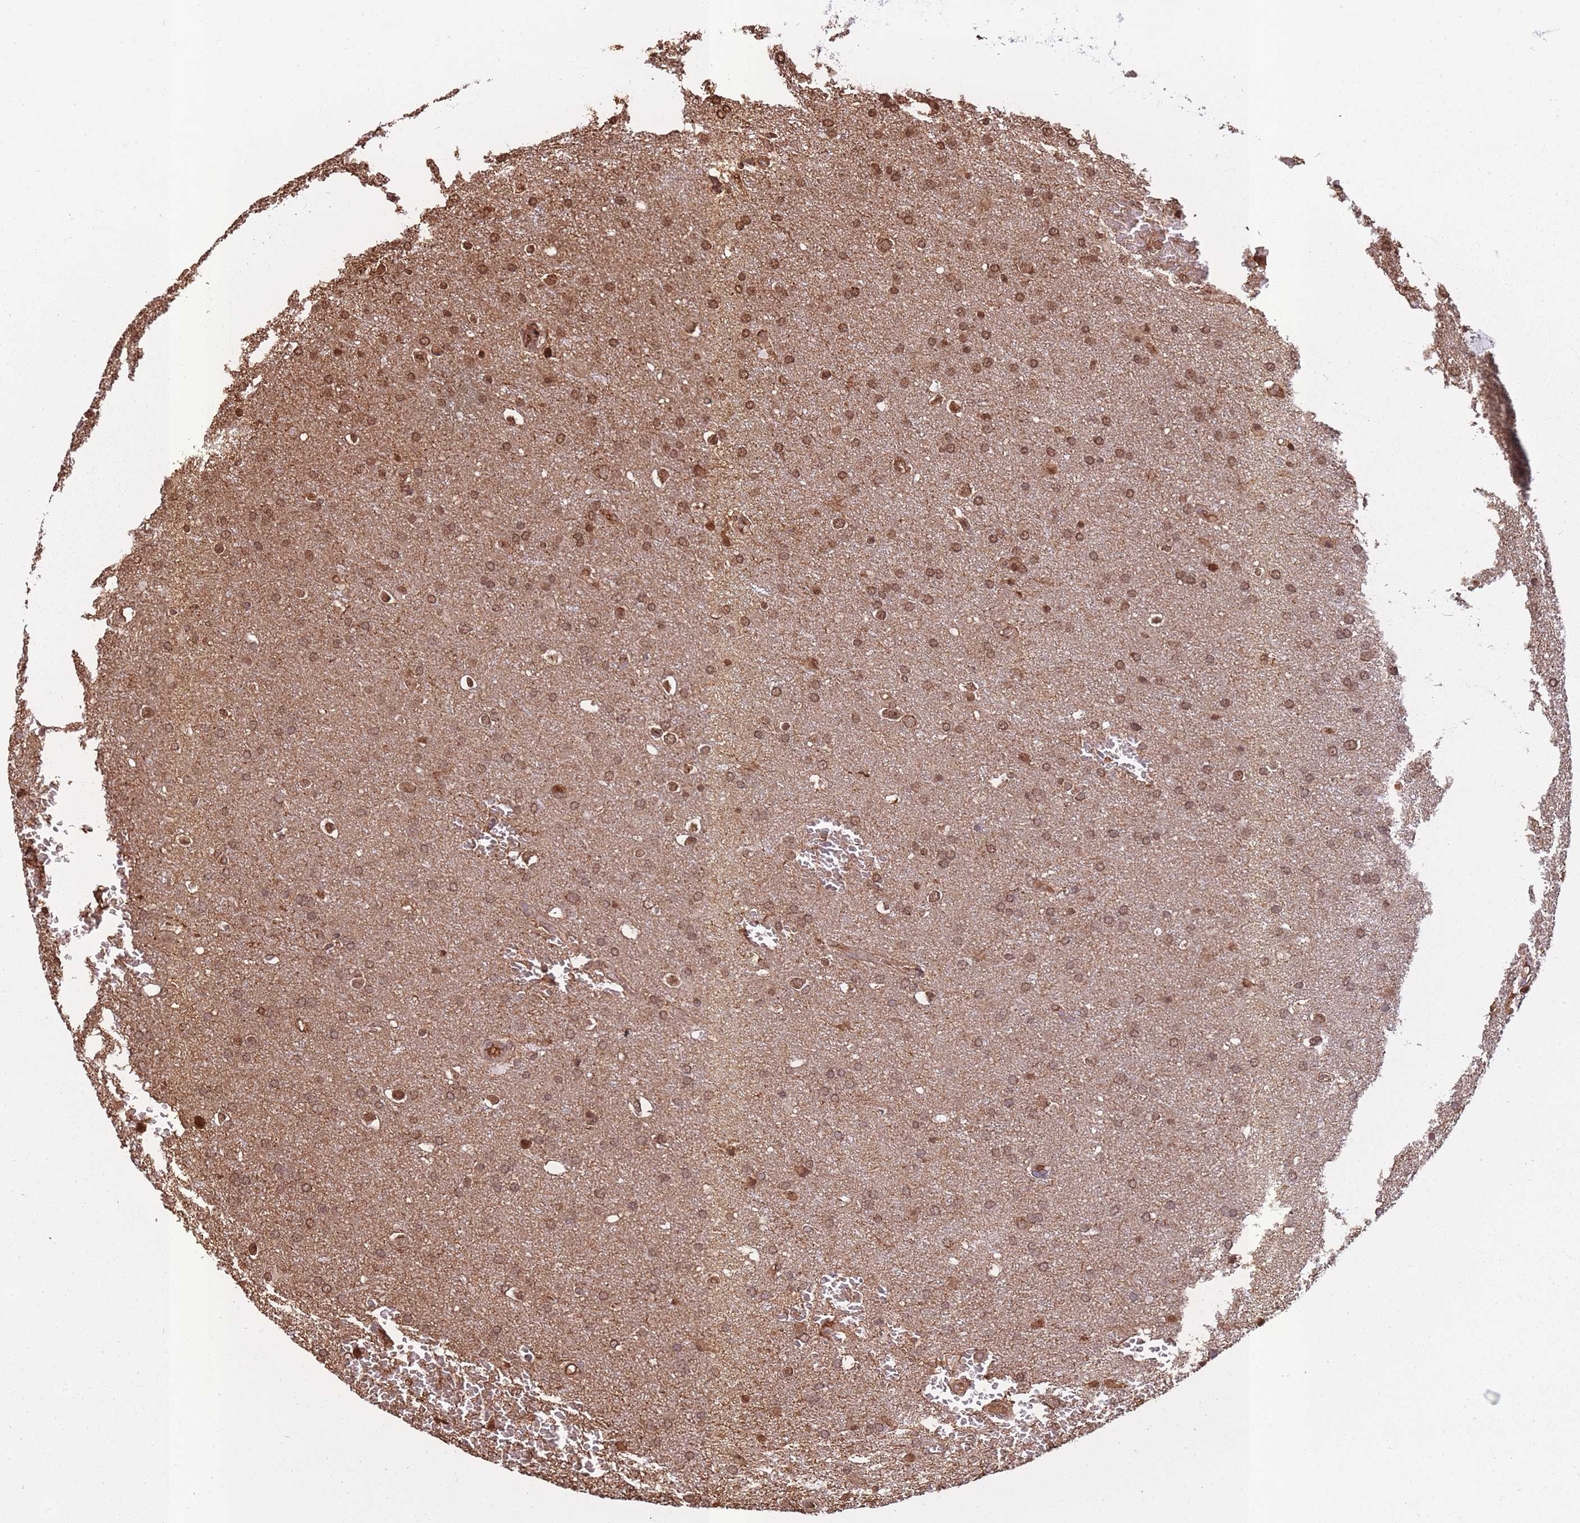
{"staining": {"intensity": "moderate", "quantity": ">75%", "location": "cytoplasmic/membranous"}, "tissue": "glioma", "cell_type": "Tumor cells", "image_type": "cancer", "snomed": [{"axis": "morphology", "description": "Glioma, malignant, Low grade"}, {"axis": "topography", "description": "Brain"}], "caption": "This is an image of immunohistochemistry (IHC) staining of glioma, which shows moderate positivity in the cytoplasmic/membranous of tumor cells.", "gene": "KAT2A", "patient": {"sex": "female", "age": 32}}